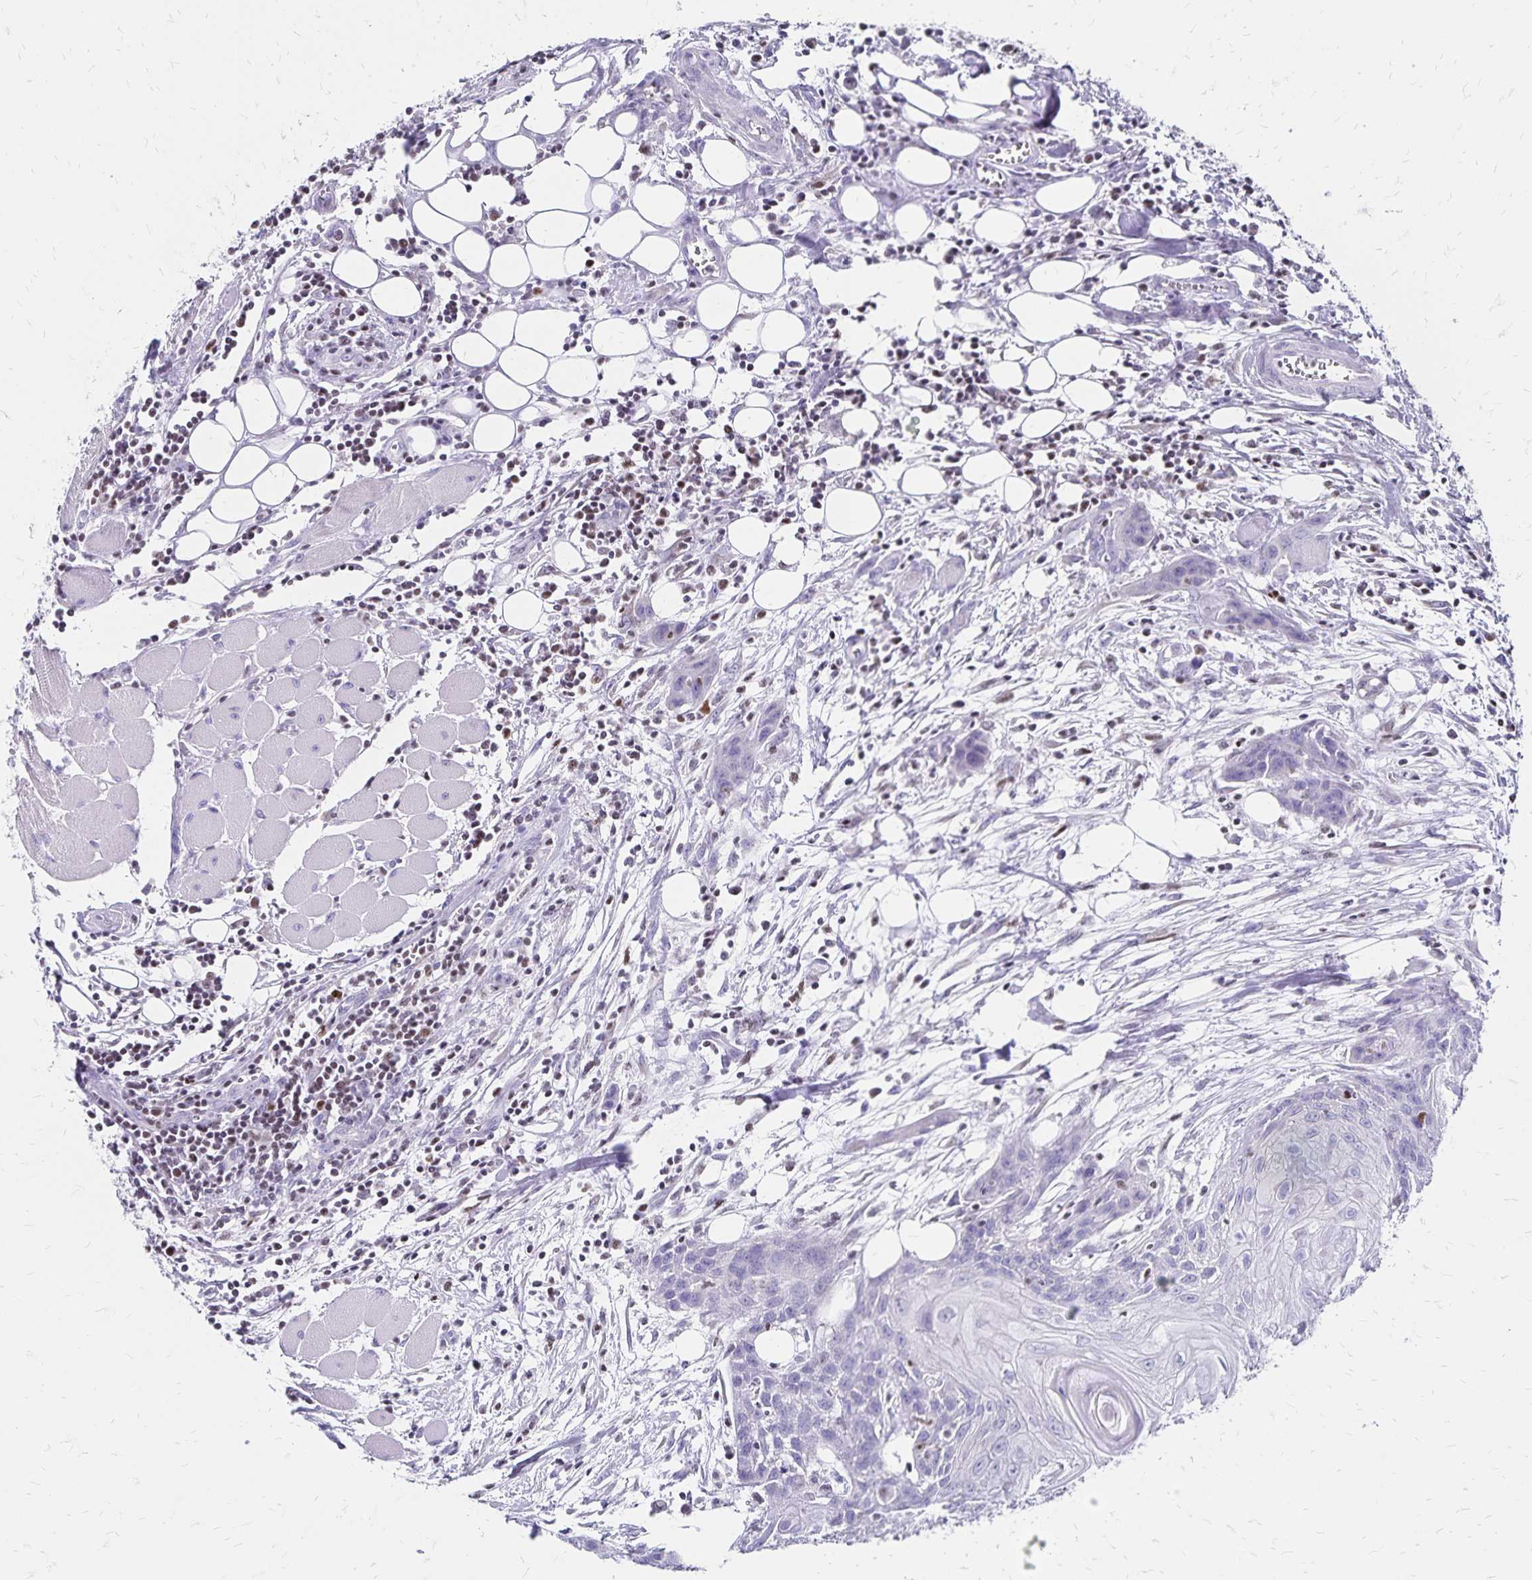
{"staining": {"intensity": "negative", "quantity": "none", "location": "none"}, "tissue": "head and neck cancer", "cell_type": "Tumor cells", "image_type": "cancer", "snomed": [{"axis": "morphology", "description": "Squamous cell carcinoma, NOS"}, {"axis": "topography", "description": "Oral tissue"}, {"axis": "topography", "description": "Head-Neck"}], "caption": "Head and neck cancer stained for a protein using IHC displays no positivity tumor cells.", "gene": "IKZF1", "patient": {"sex": "male", "age": 58}}